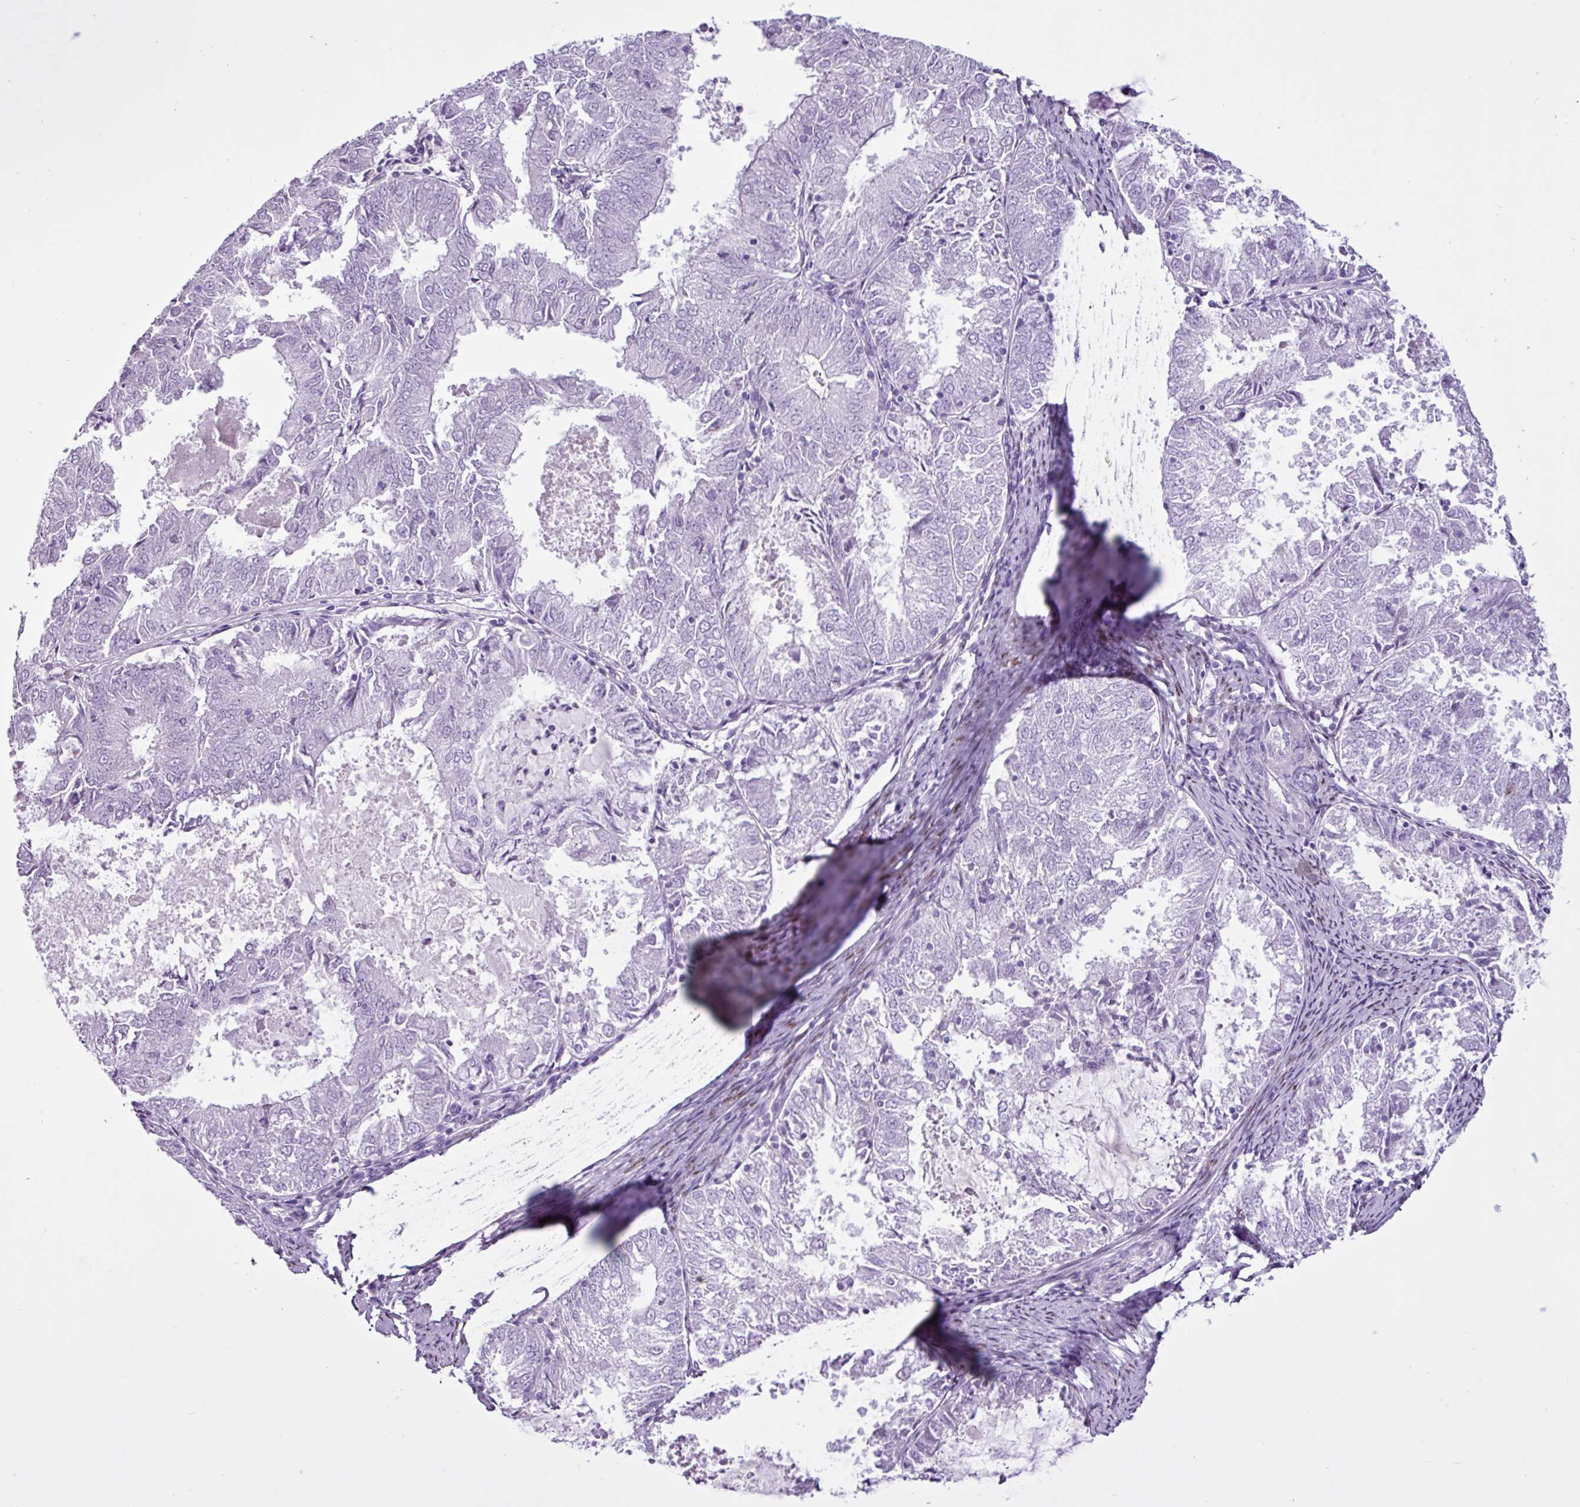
{"staining": {"intensity": "negative", "quantity": "none", "location": "none"}, "tissue": "endometrial cancer", "cell_type": "Tumor cells", "image_type": "cancer", "snomed": [{"axis": "morphology", "description": "Adenocarcinoma, NOS"}, {"axis": "topography", "description": "Endometrium"}], "caption": "There is no significant expression in tumor cells of endometrial cancer (adenocarcinoma). (Stains: DAB (3,3'-diaminobenzidine) immunohistochemistry (IHC) with hematoxylin counter stain, Microscopy: brightfield microscopy at high magnification).", "gene": "PGR", "patient": {"sex": "female", "age": 57}}